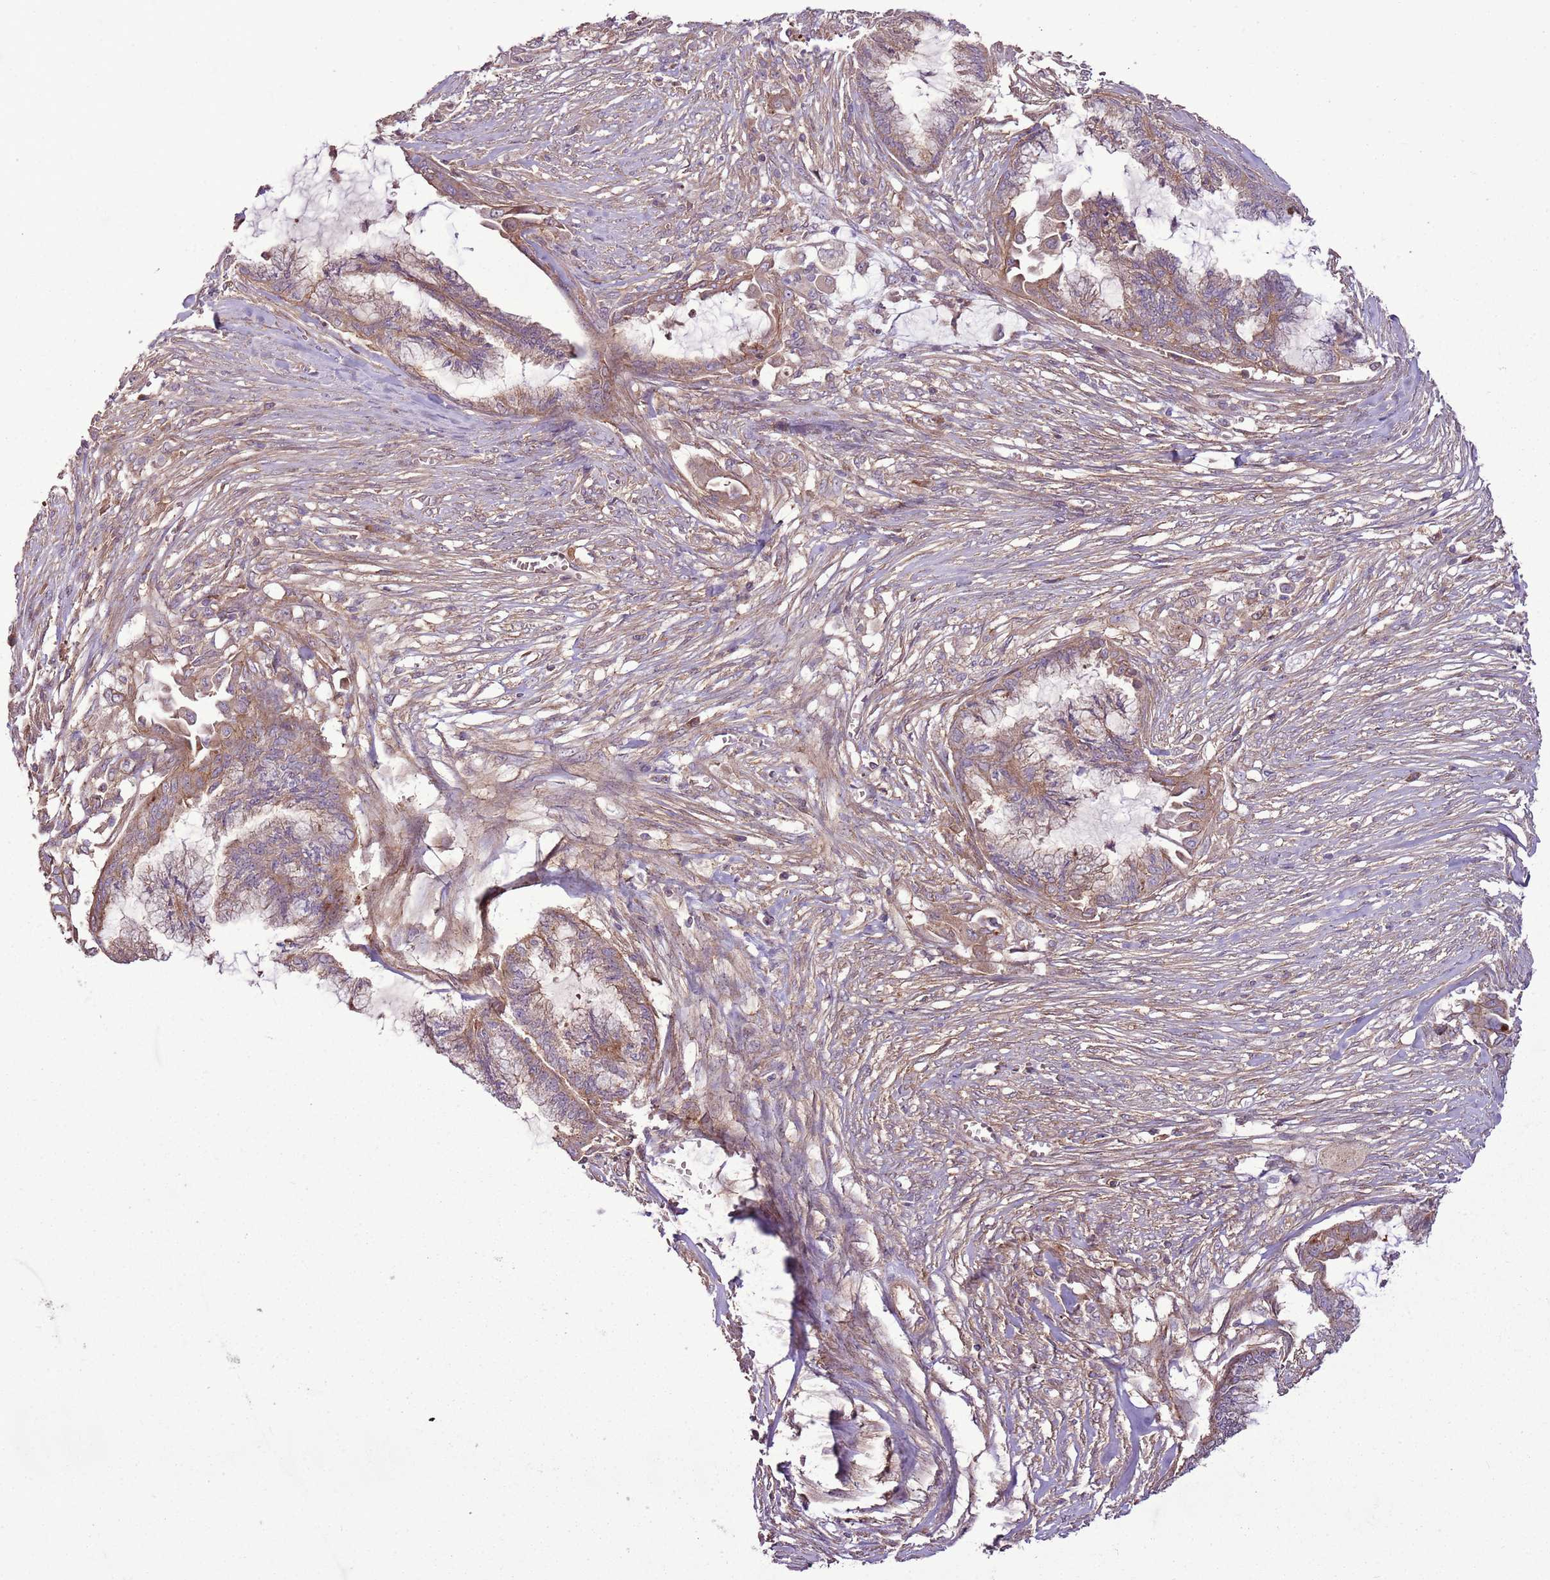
{"staining": {"intensity": "moderate", "quantity": ">75%", "location": "cytoplasmic/membranous"}, "tissue": "endometrial cancer", "cell_type": "Tumor cells", "image_type": "cancer", "snomed": [{"axis": "morphology", "description": "Adenocarcinoma, NOS"}, {"axis": "topography", "description": "Endometrium"}], "caption": "Immunohistochemical staining of endometrial cancer reveals medium levels of moderate cytoplasmic/membranous protein expression in approximately >75% of tumor cells.", "gene": "ANKRD24", "patient": {"sex": "female", "age": 86}}